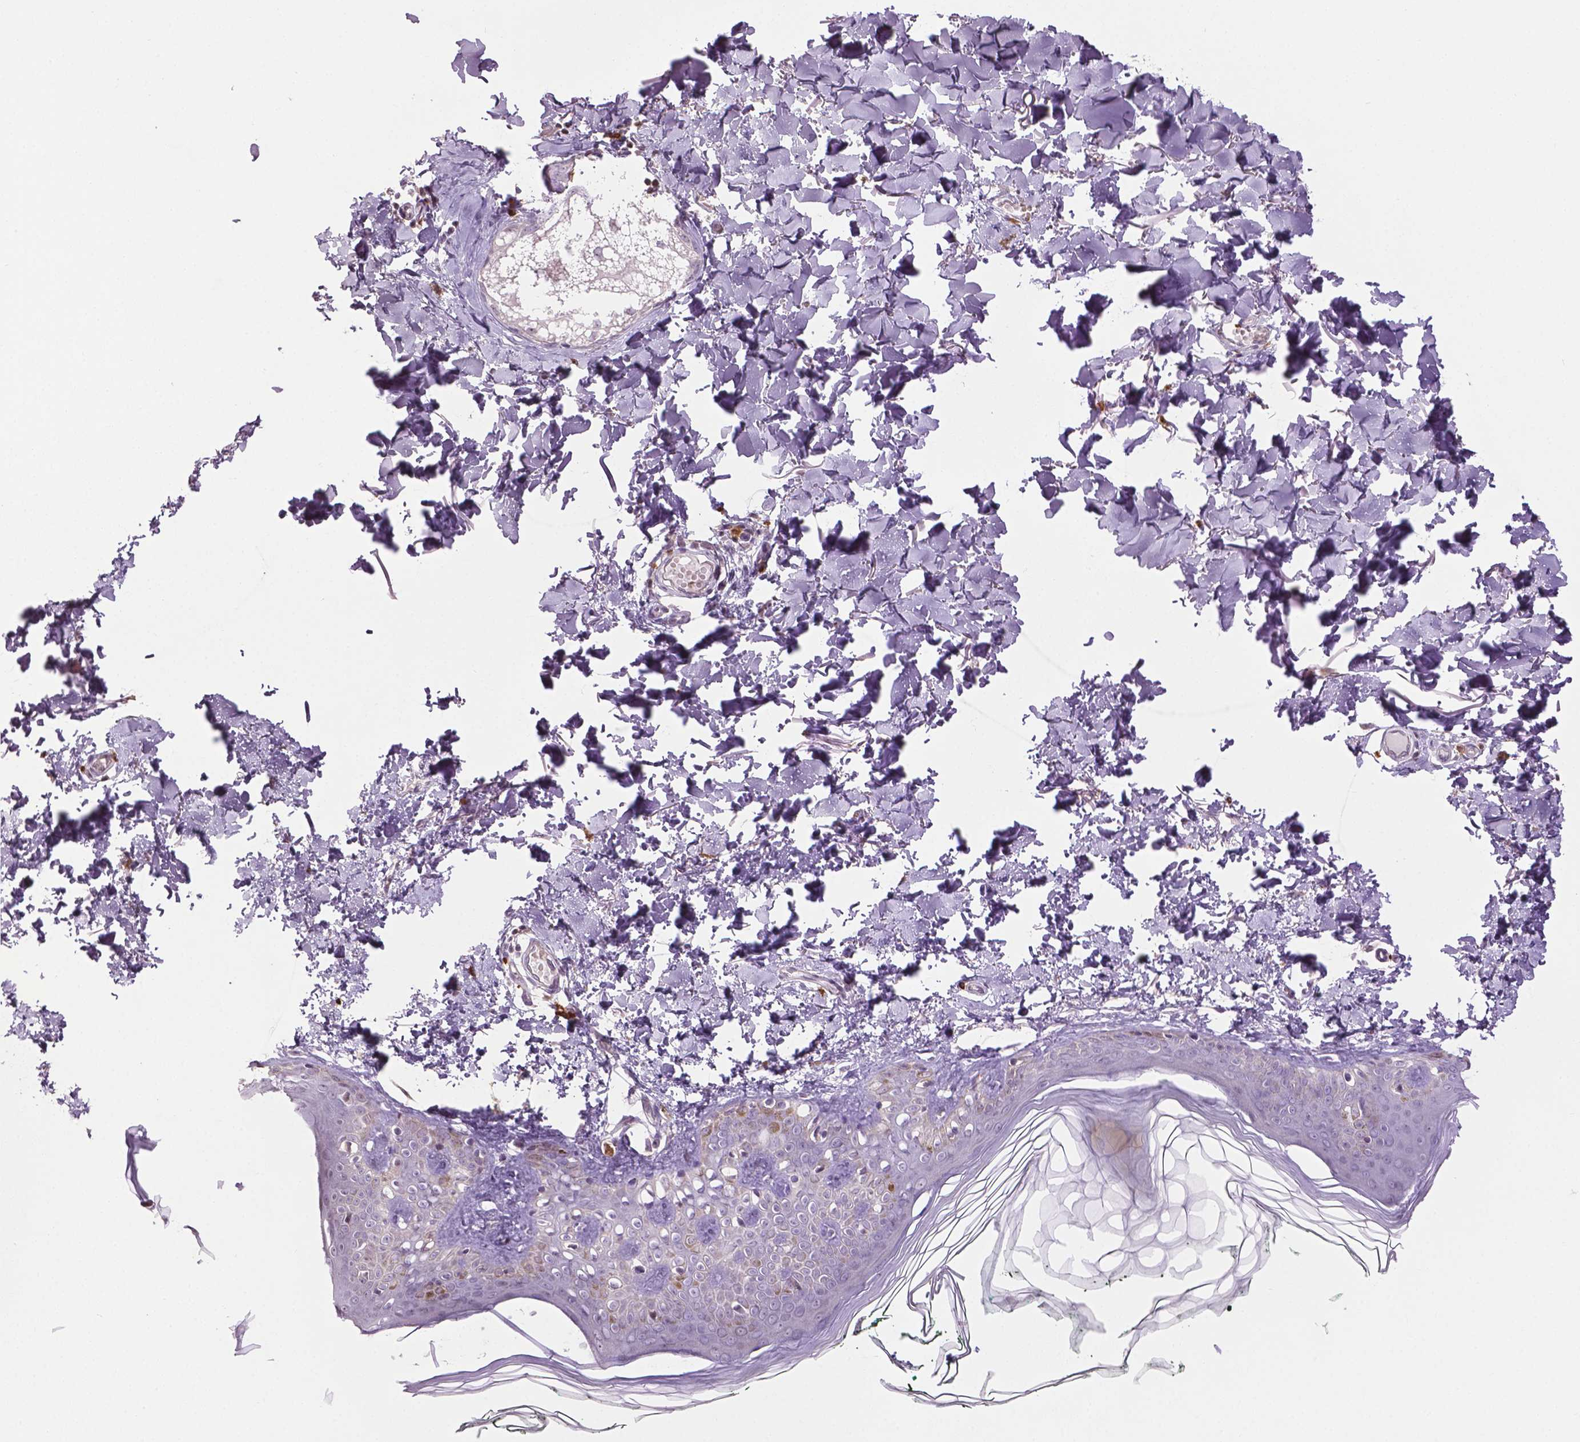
{"staining": {"intensity": "negative", "quantity": "none", "location": "none"}, "tissue": "skin", "cell_type": "Fibroblasts", "image_type": "normal", "snomed": [{"axis": "morphology", "description": "Normal tissue, NOS"}, {"axis": "topography", "description": "Skin"}, {"axis": "topography", "description": "Peripheral nerve tissue"}], "caption": "Immunohistochemistry micrograph of benign human skin stained for a protein (brown), which displays no positivity in fibroblasts. (Stains: DAB (3,3'-diaminobenzidine) IHC with hematoxylin counter stain, Microscopy: brightfield microscopy at high magnification).", "gene": "NTNG2", "patient": {"sex": "female", "age": 45}}